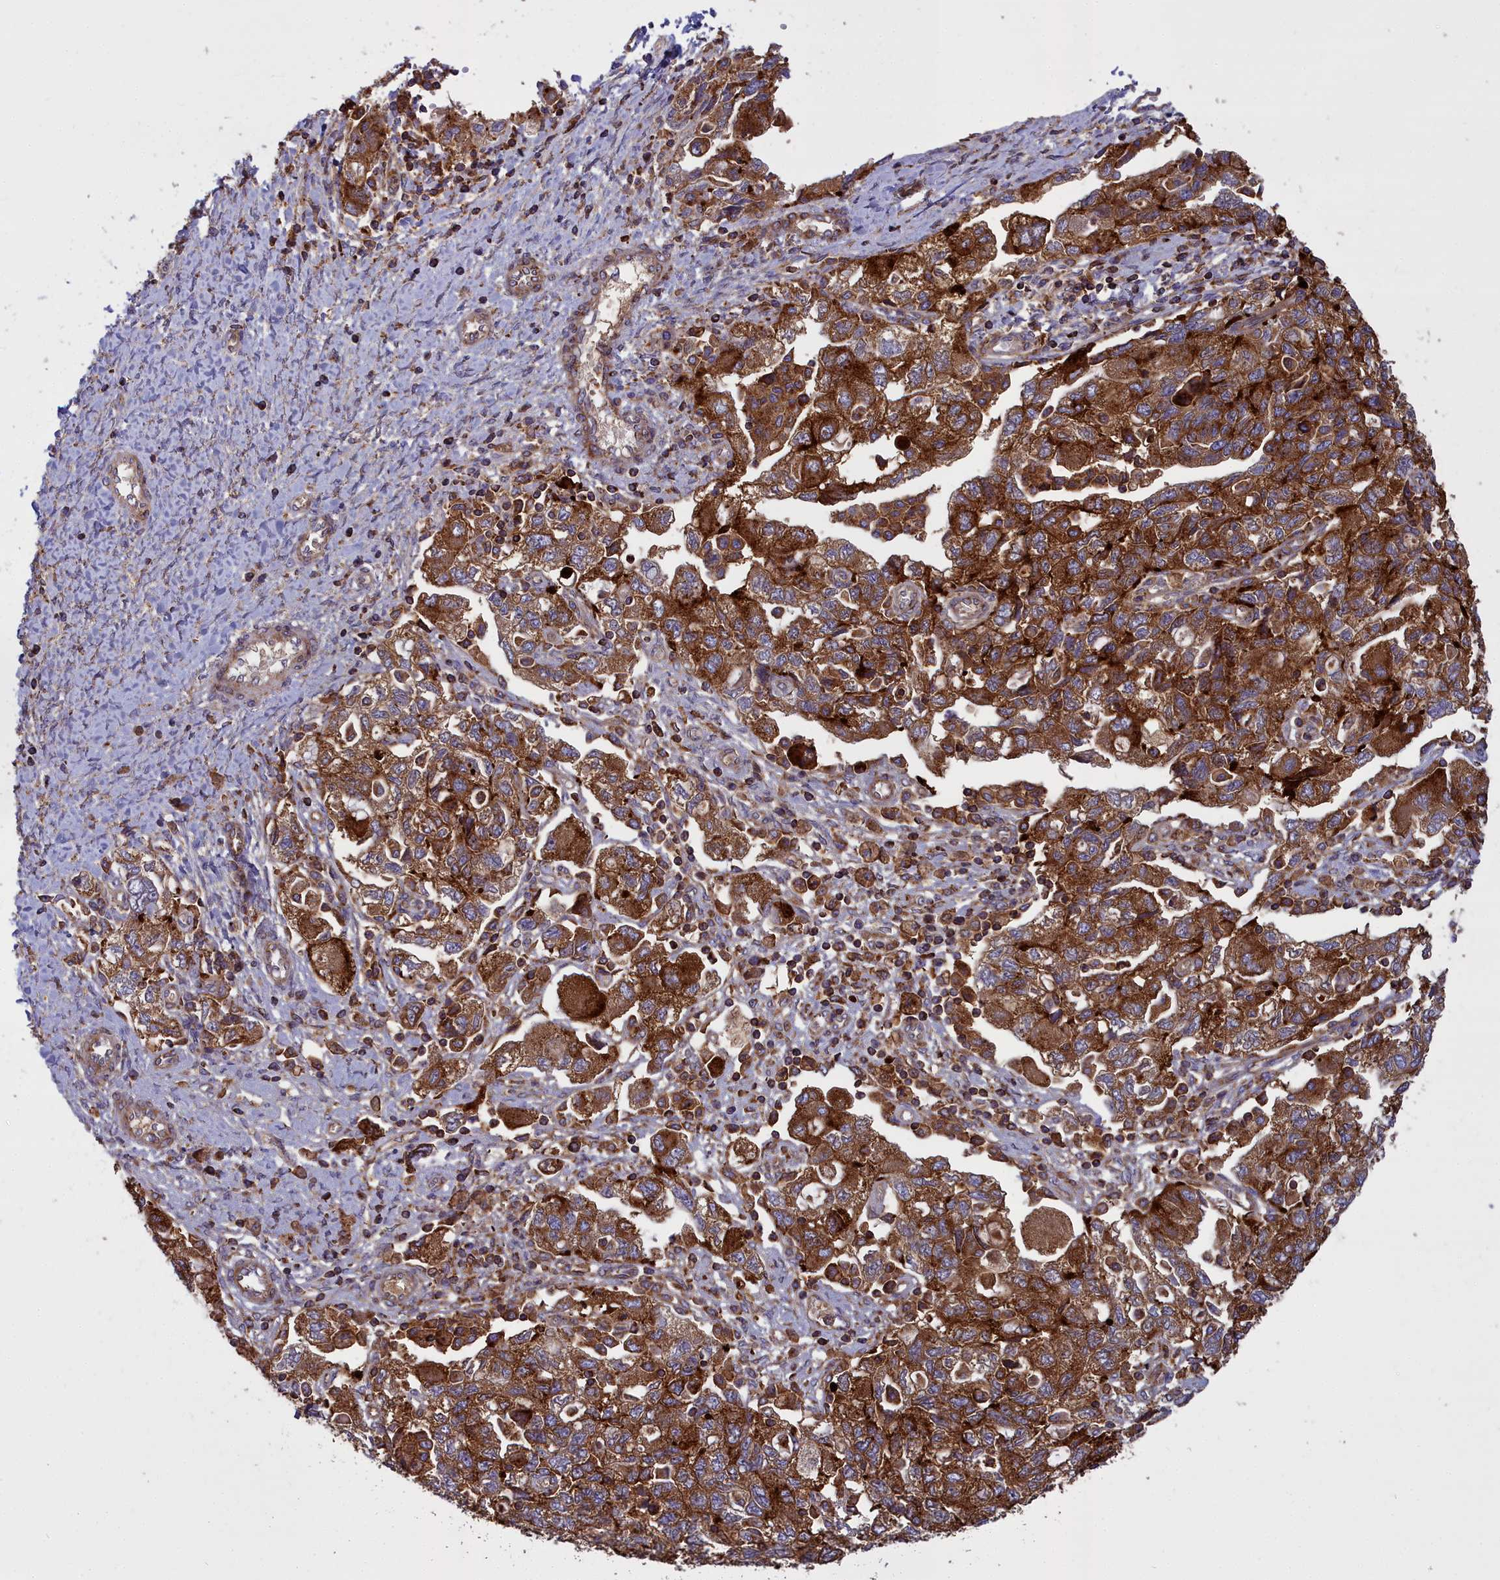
{"staining": {"intensity": "strong", "quantity": ">75%", "location": "cytoplasmic/membranous"}, "tissue": "ovarian cancer", "cell_type": "Tumor cells", "image_type": "cancer", "snomed": [{"axis": "morphology", "description": "Carcinoma, NOS"}, {"axis": "morphology", "description": "Cystadenocarcinoma, serous, NOS"}, {"axis": "topography", "description": "Ovary"}], "caption": "Human ovarian carcinoma stained with a brown dye displays strong cytoplasmic/membranous positive expression in about >75% of tumor cells.", "gene": "LNPEP", "patient": {"sex": "female", "age": 69}}